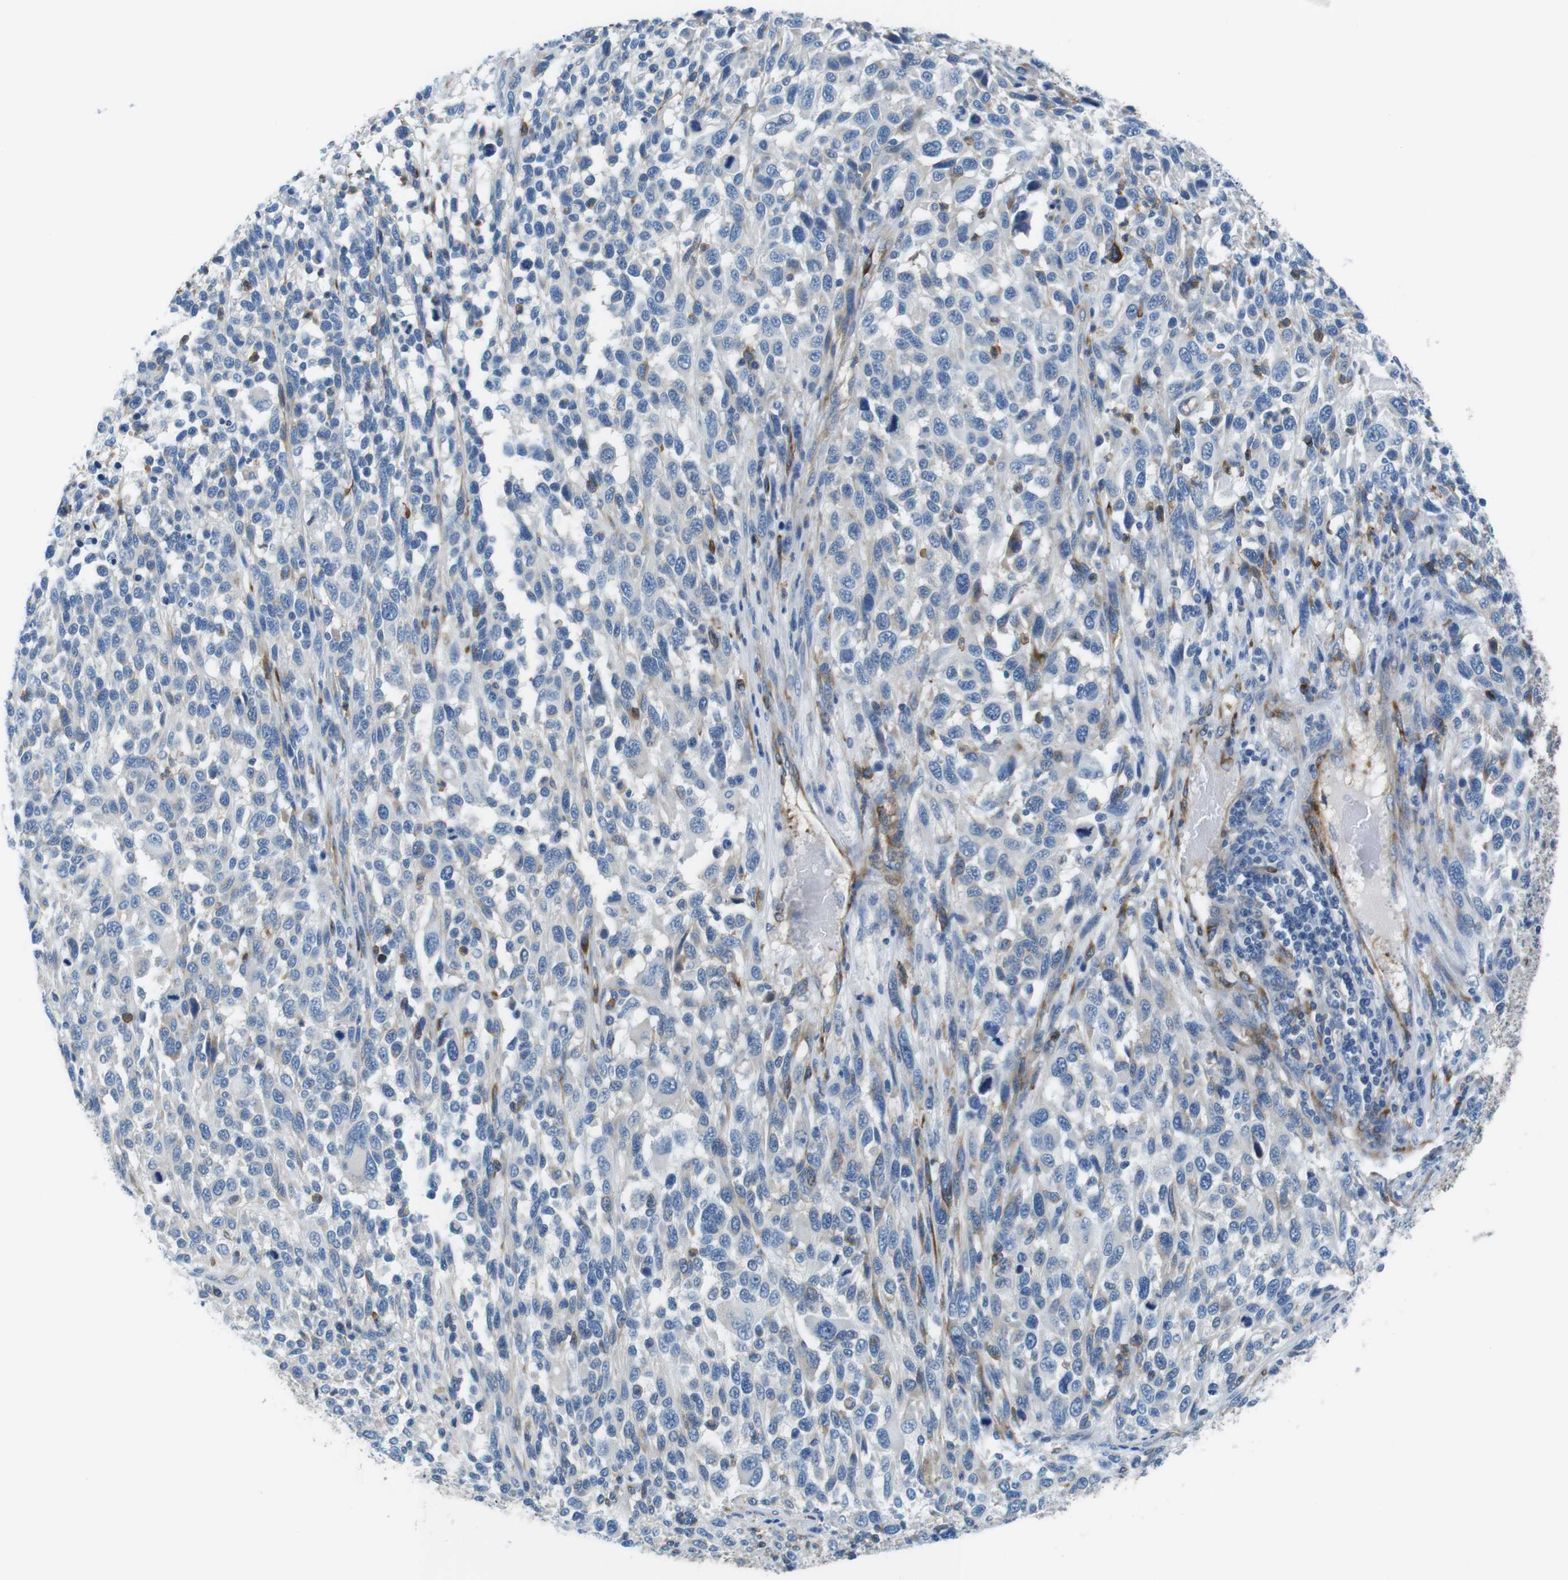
{"staining": {"intensity": "negative", "quantity": "none", "location": "none"}, "tissue": "melanoma", "cell_type": "Tumor cells", "image_type": "cancer", "snomed": [{"axis": "morphology", "description": "Malignant melanoma, Metastatic site"}, {"axis": "topography", "description": "Lymph node"}], "caption": "Immunohistochemistry (IHC) histopathology image of neoplastic tissue: human melanoma stained with DAB exhibits no significant protein staining in tumor cells.", "gene": "EMP2", "patient": {"sex": "male", "age": 61}}